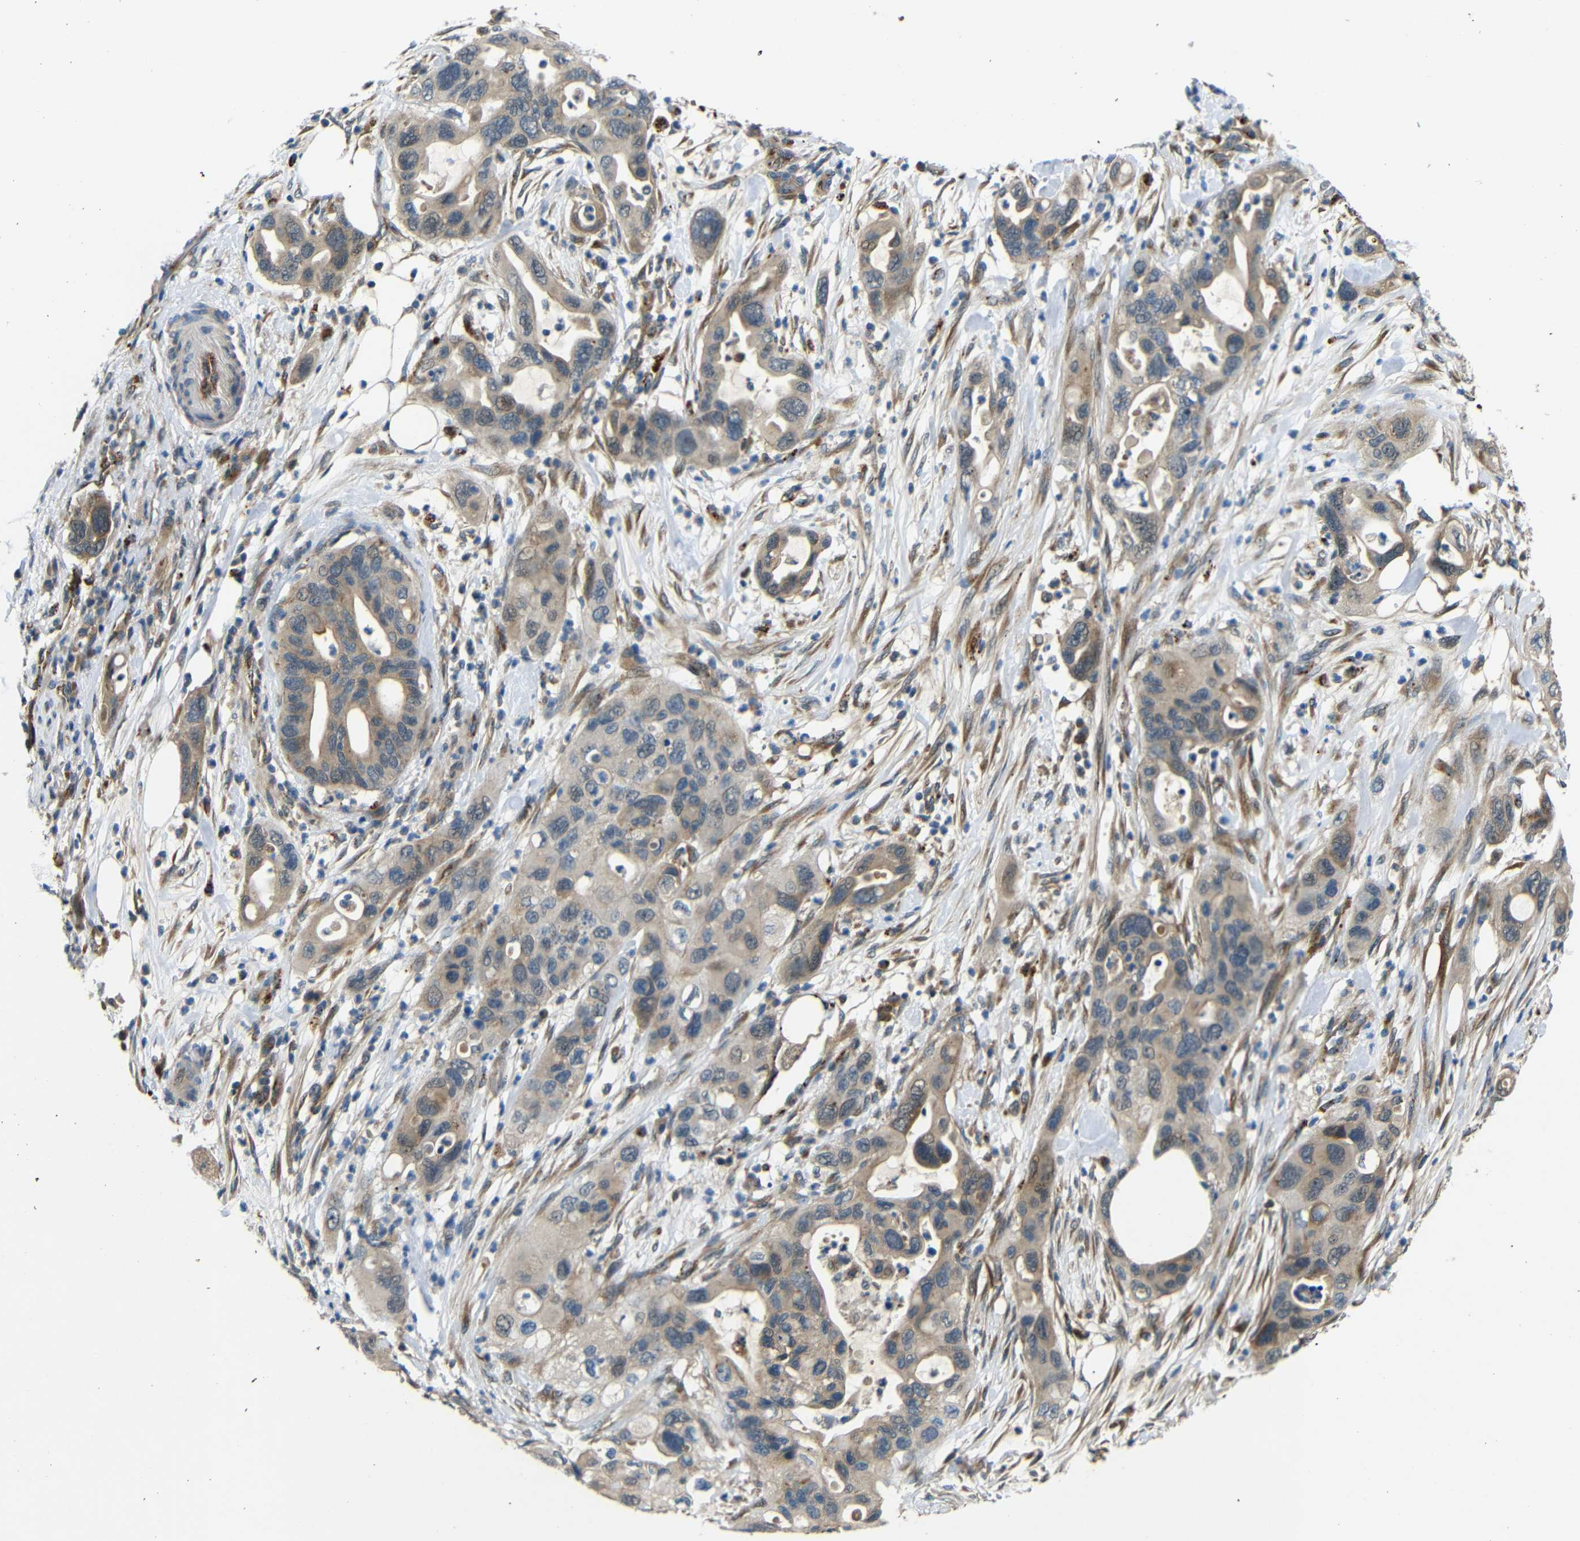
{"staining": {"intensity": "weak", "quantity": ">75%", "location": "cytoplasmic/membranous"}, "tissue": "pancreatic cancer", "cell_type": "Tumor cells", "image_type": "cancer", "snomed": [{"axis": "morphology", "description": "Adenocarcinoma, NOS"}, {"axis": "topography", "description": "Pancreas"}], "caption": "Pancreatic cancer (adenocarcinoma) tissue exhibits weak cytoplasmic/membranous positivity in about >75% of tumor cells", "gene": "ATP7A", "patient": {"sex": "female", "age": 71}}